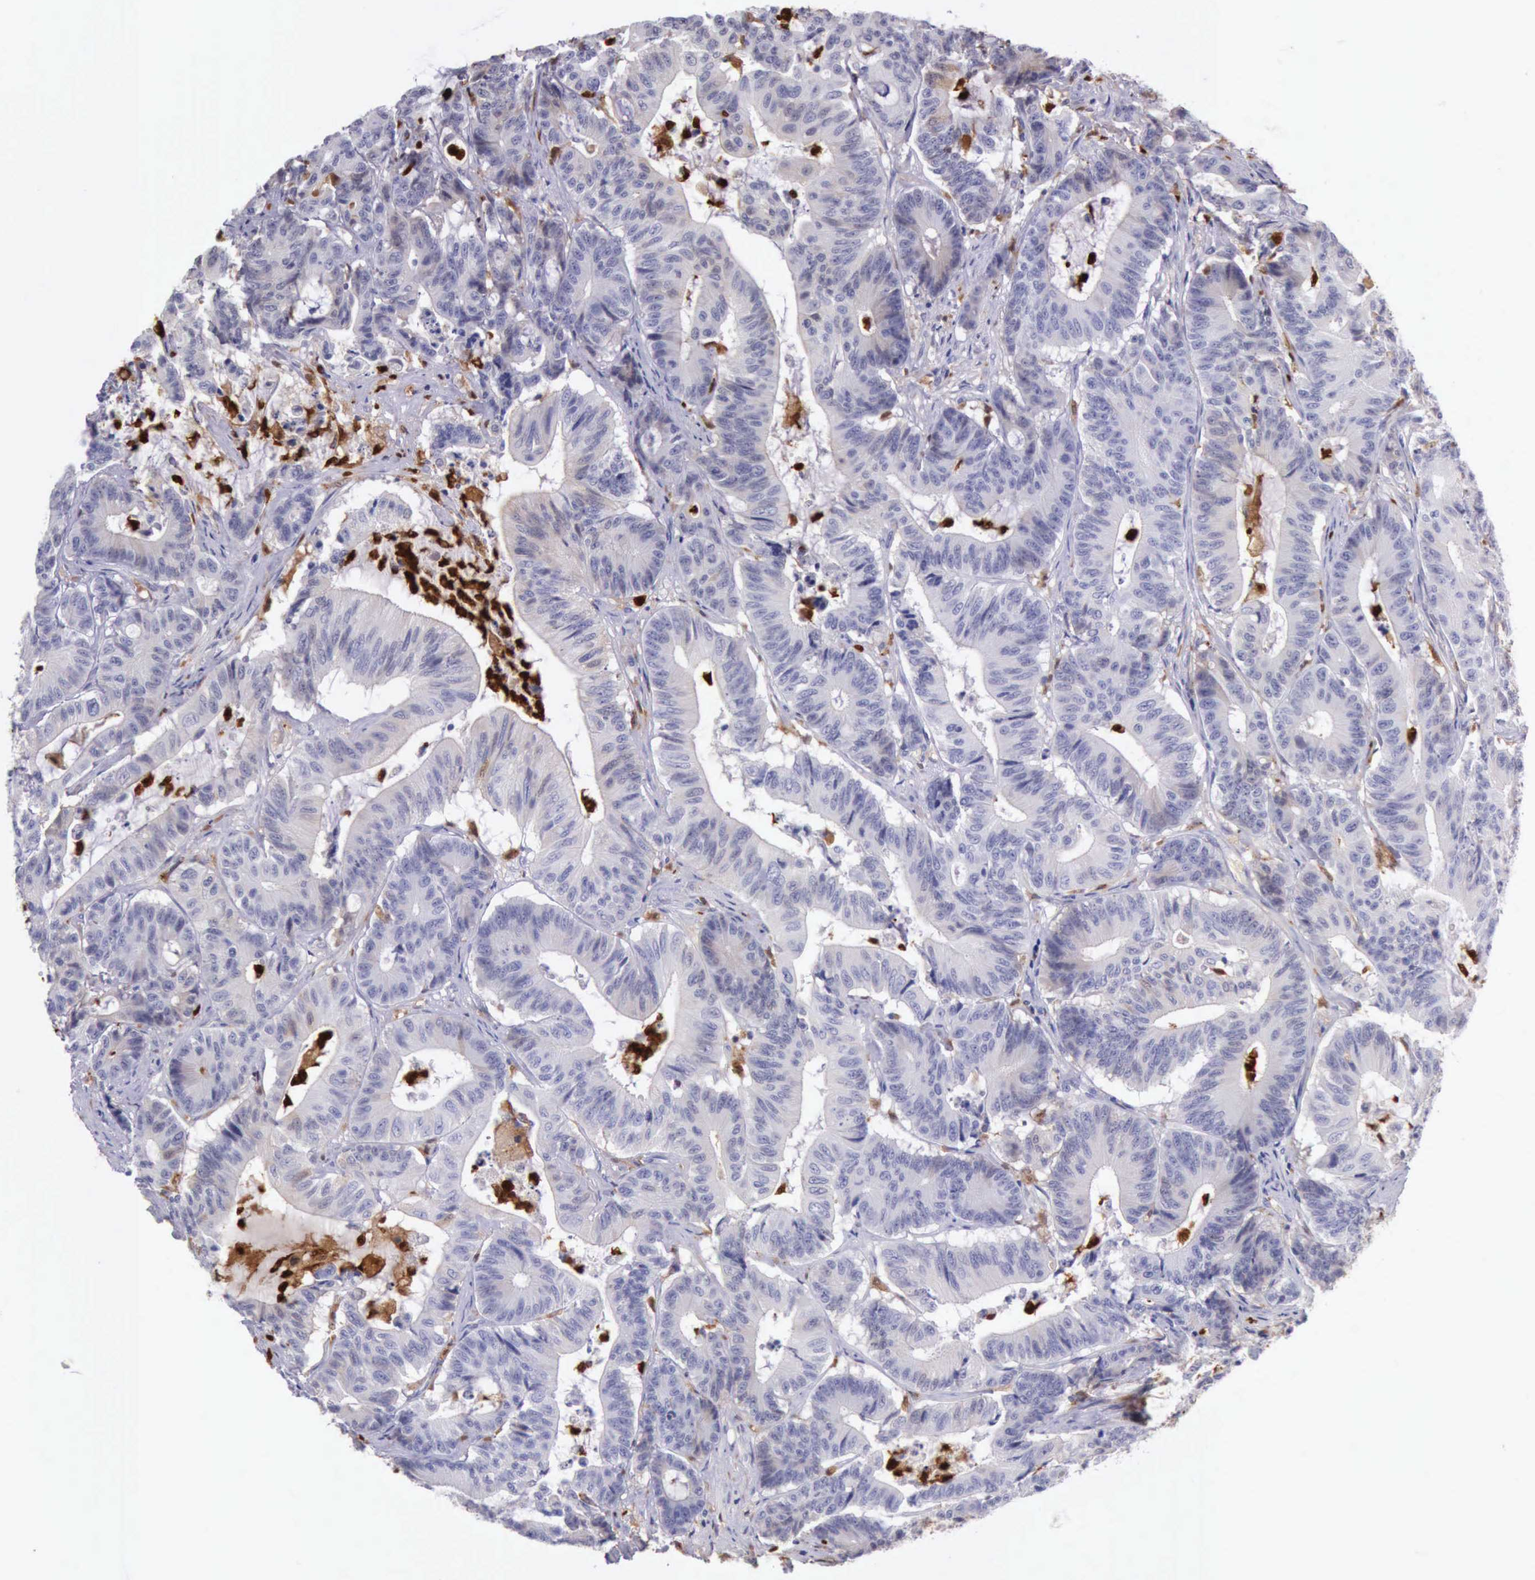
{"staining": {"intensity": "negative", "quantity": "none", "location": "none"}, "tissue": "colorectal cancer", "cell_type": "Tumor cells", "image_type": "cancer", "snomed": [{"axis": "morphology", "description": "Adenocarcinoma, NOS"}, {"axis": "topography", "description": "Colon"}], "caption": "This is a micrograph of immunohistochemistry staining of colorectal adenocarcinoma, which shows no positivity in tumor cells.", "gene": "CSTA", "patient": {"sex": "female", "age": 84}}